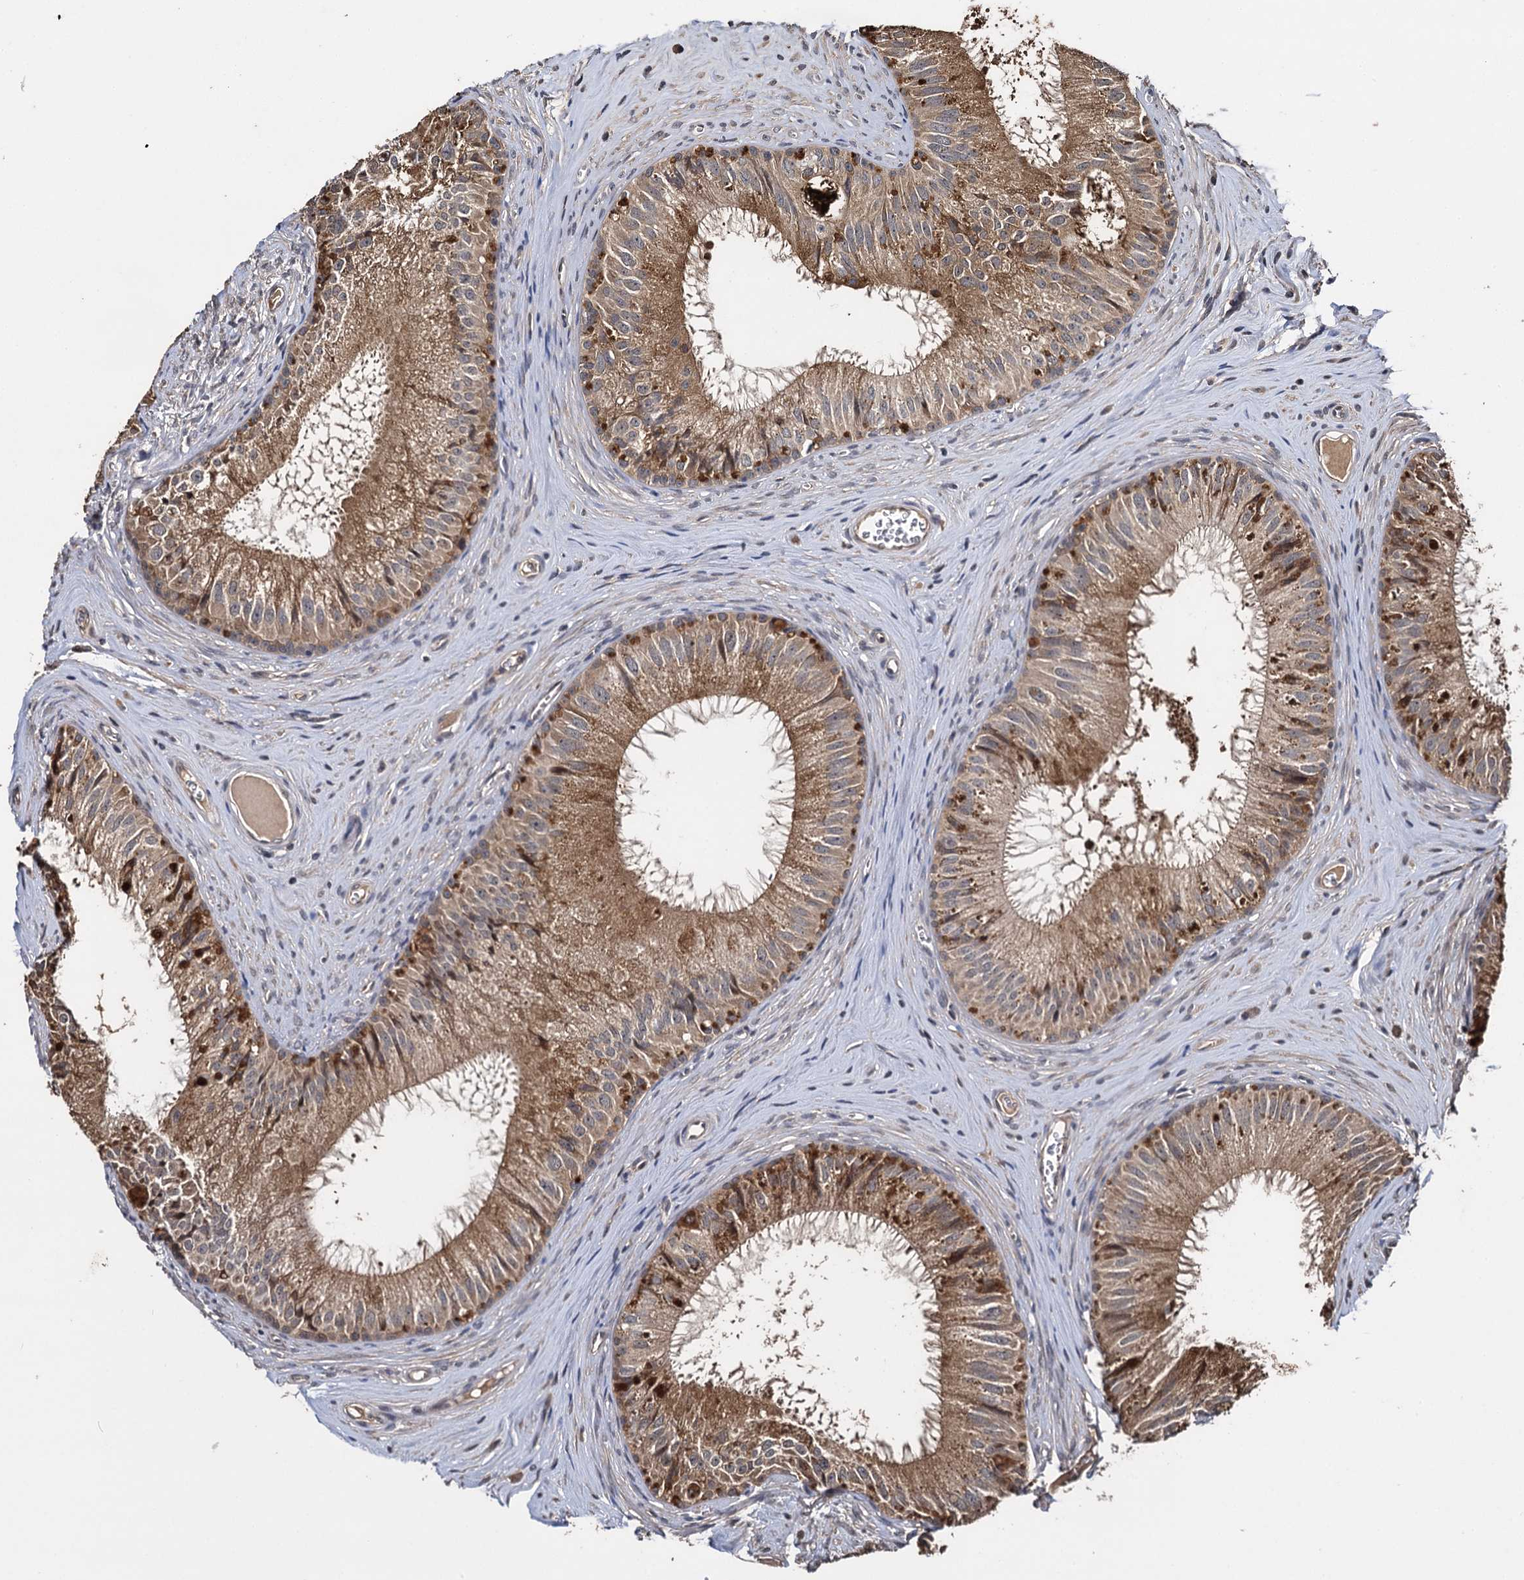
{"staining": {"intensity": "moderate", "quantity": ">75%", "location": "cytoplasmic/membranous"}, "tissue": "epididymis", "cell_type": "Glandular cells", "image_type": "normal", "snomed": [{"axis": "morphology", "description": "Normal tissue, NOS"}, {"axis": "topography", "description": "Epididymis"}], "caption": "The micrograph demonstrates staining of normal epididymis, revealing moderate cytoplasmic/membranous protein staining (brown color) within glandular cells.", "gene": "SLC46A3", "patient": {"sex": "male", "age": 46}}